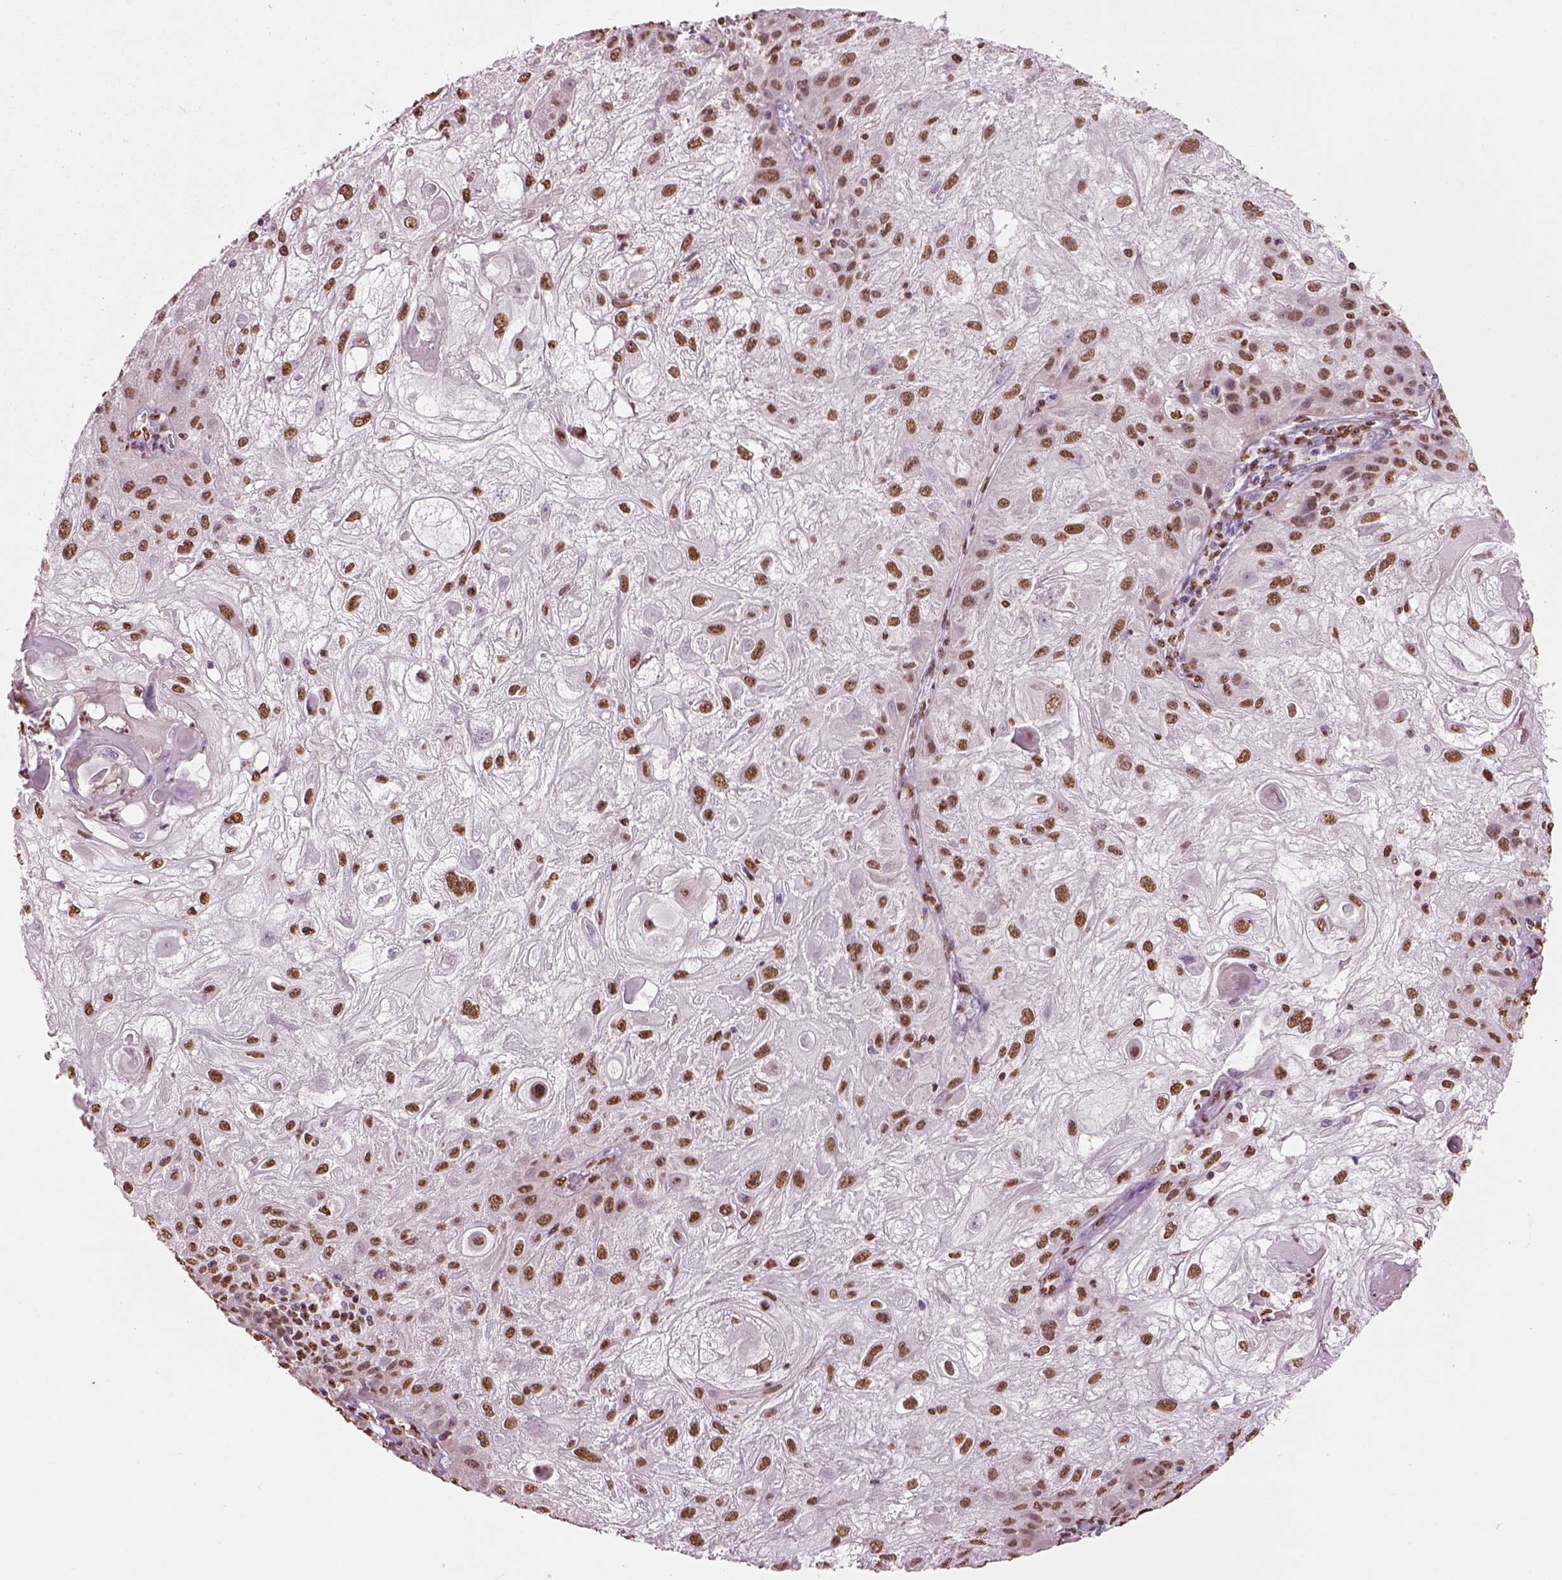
{"staining": {"intensity": "moderate", "quantity": ">75%", "location": "nuclear"}, "tissue": "skin cancer", "cell_type": "Tumor cells", "image_type": "cancer", "snomed": [{"axis": "morphology", "description": "Normal tissue, NOS"}, {"axis": "morphology", "description": "Squamous cell carcinoma, NOS"}, {"axis": "topography", "description": "Skin"}], "caption": "Tumor cells demonstrate moderate nuclear expression in approximately >75% of cells in squamous cell carcinoma (skin).", "gene": "DDX3X", "patient": {"sex": "female", "age": 83}}